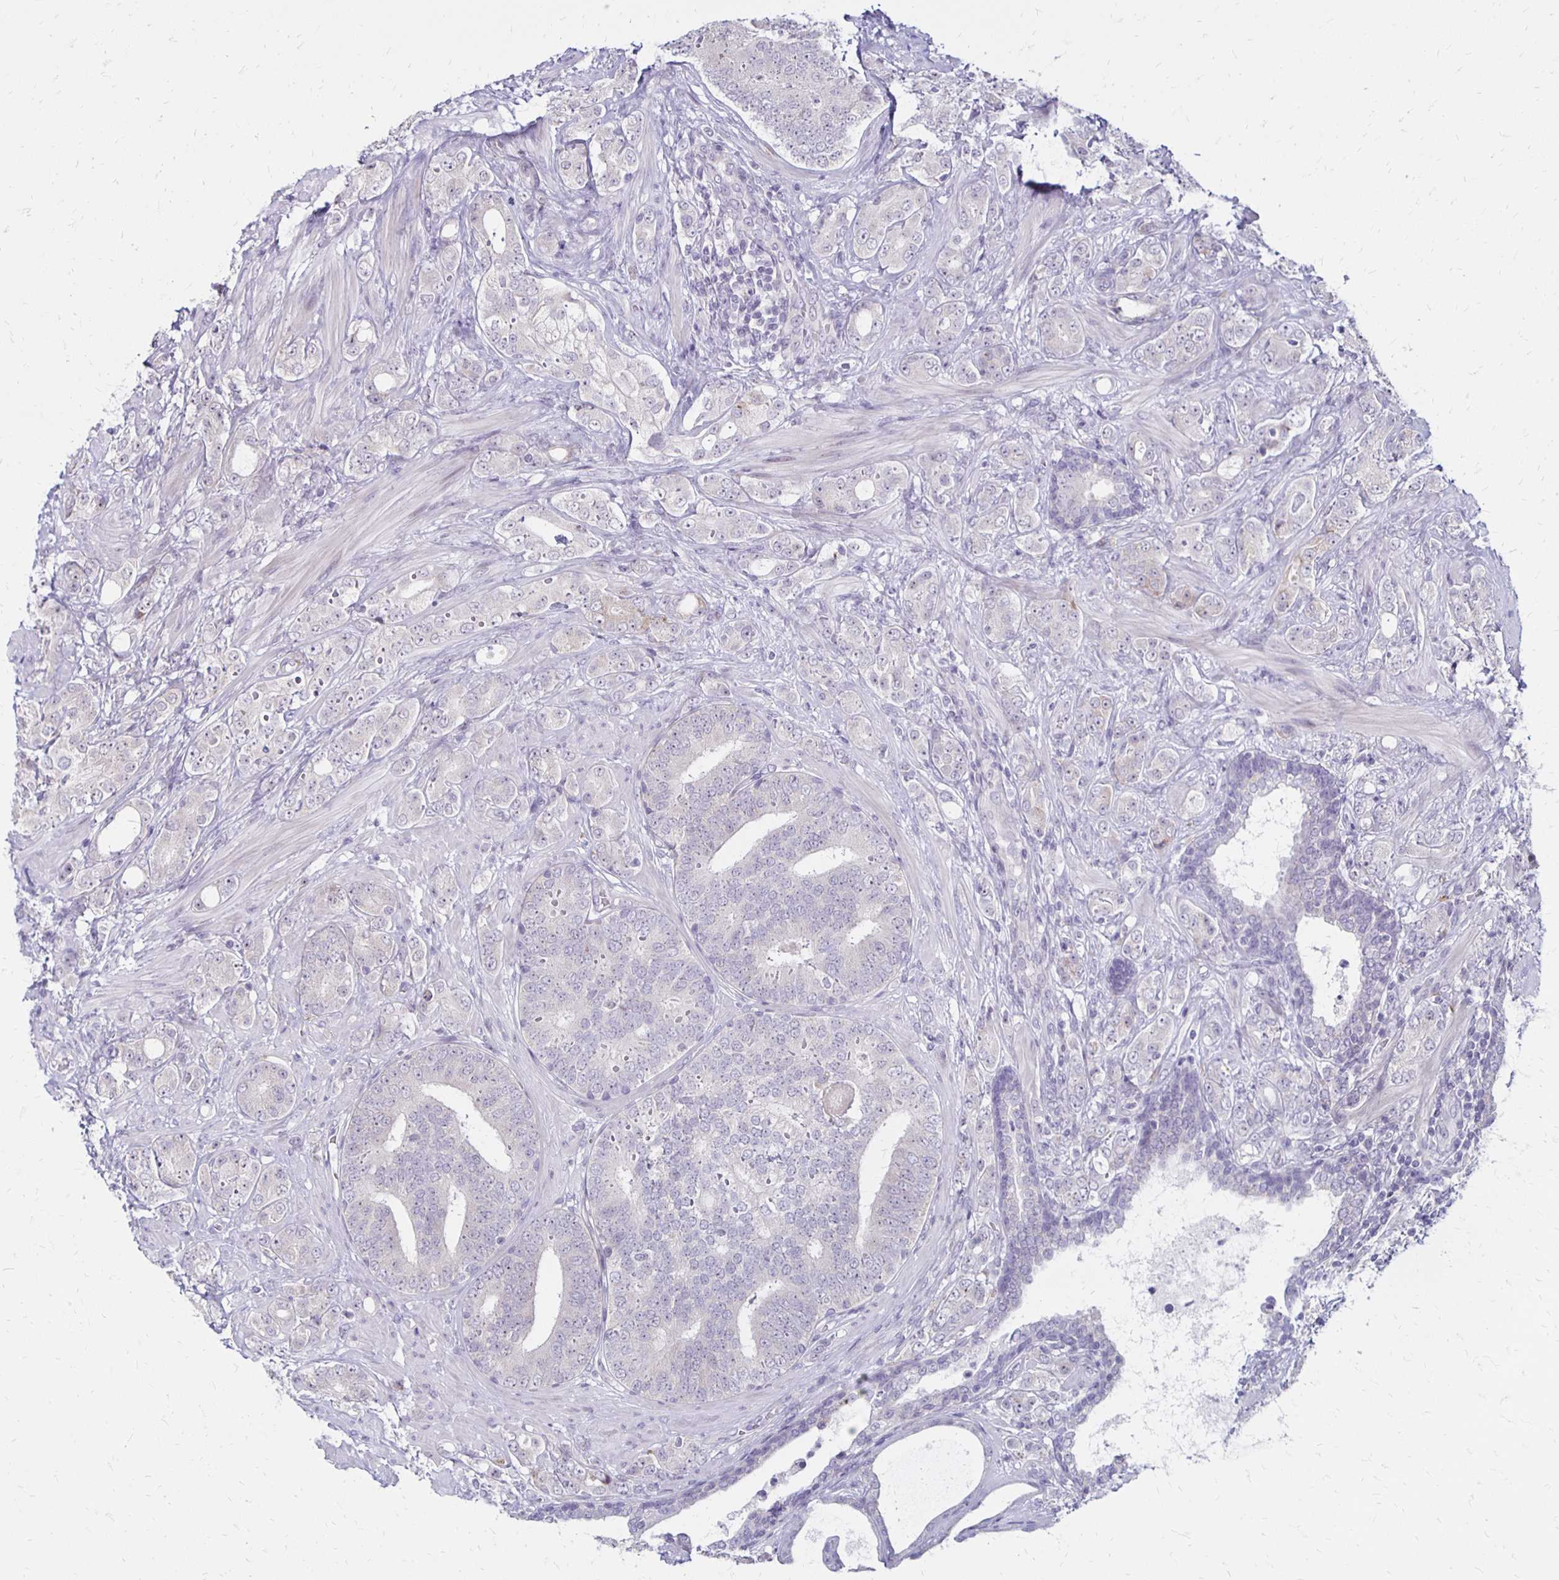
{"staining": {"intensity": "negative", "quantity": "none", "location": "none"}, "tissue": "prostate cancer", "cell_type": "Tumor cells", "image_type": "cancer", "snomed": [{"axis": "morphology", "description": "Adenocarcinoma, High grade"}, {"axis": "topography", "description": "Prostate"}], "caption": "Tumor cells show no significant positivity in prostate high-grade adenocarcinoma.", "gene": "DAGLA", "patient": {"sex": "male", "age": 62}}